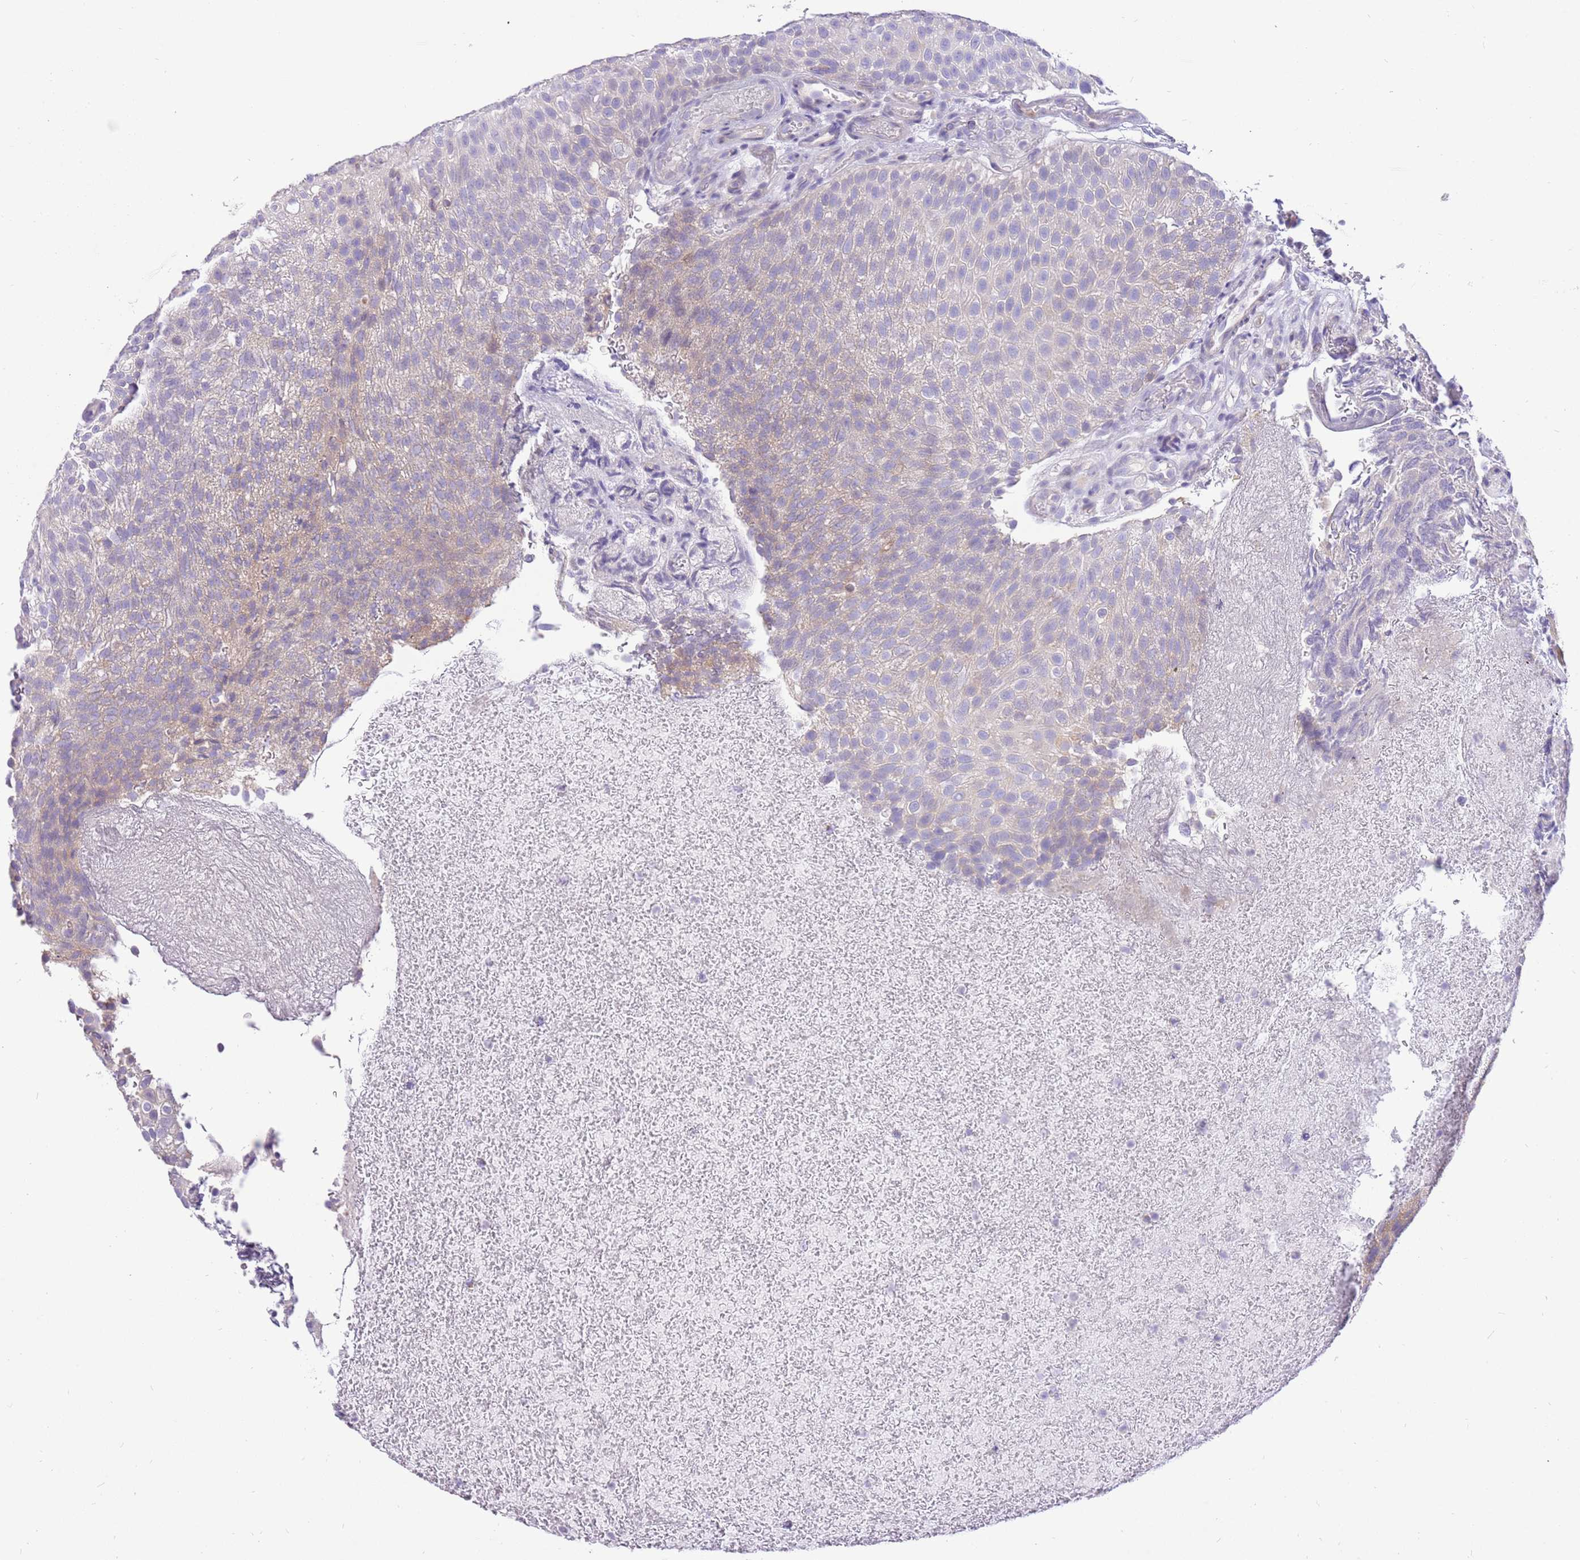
{"staining": {"intensity": "weak", "quantity": "<25%", "location": "cytoplasmic/membranous"}, "tissue": "urothelial cancer", "cell_type": "Tumor cells", "image_type": "cancer", "snomed": [{"axis": "morphology", "description": "Urothelial carcinoma, Low grade"}, {"axis": "topography", "description": "Urinary bladder"}], "caption": "DAB (3,3'-diaminobenzidine) immunohistochemical staining of low-grade urothelial carcinoma shows no significant staining in tumor cells.", "gene": "GLCE", "patient": {"sex": "male", "age": 78}}